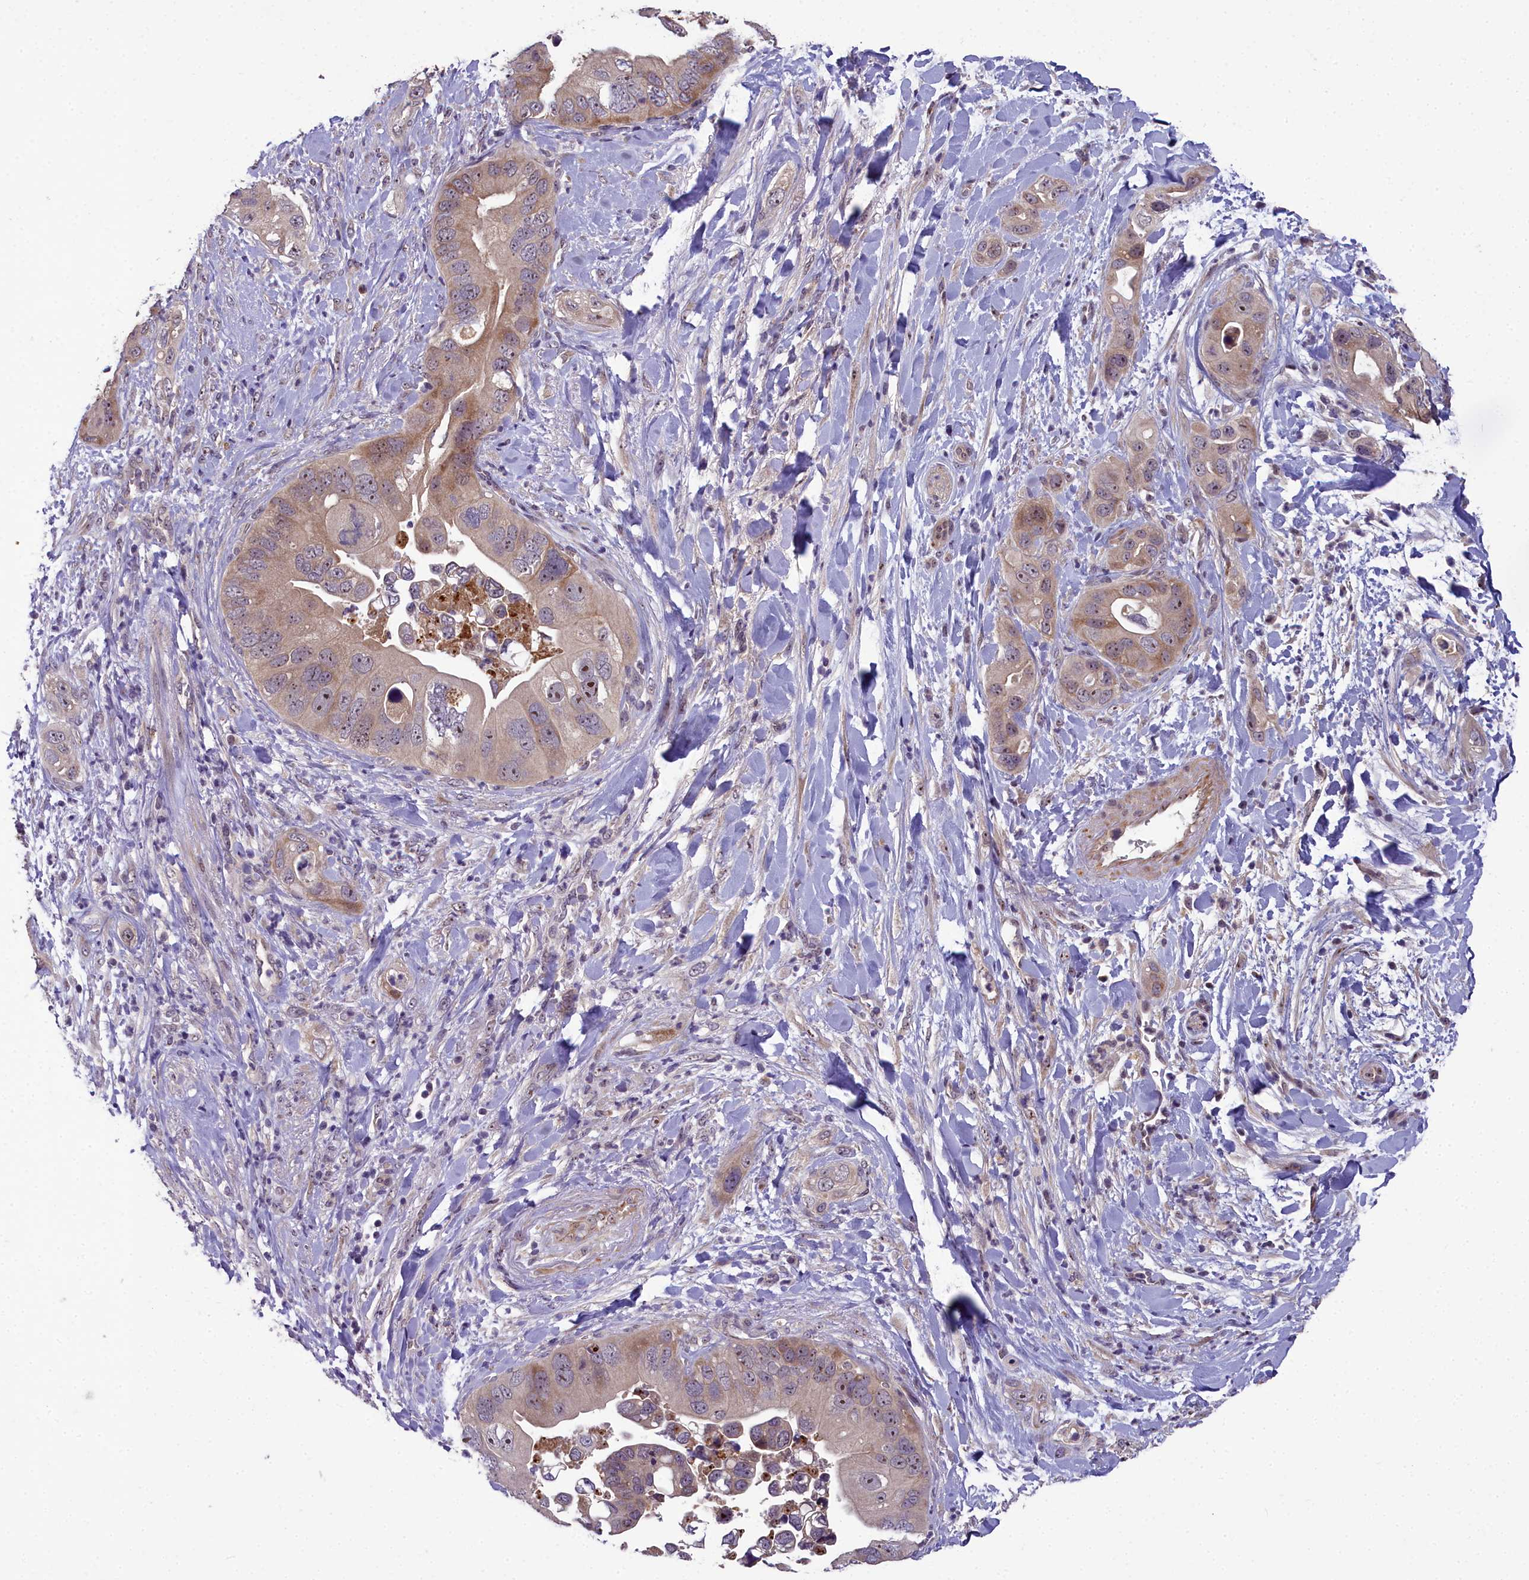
{"staining": {"intensity": "moderate", "quantity": ">75%", "location": "cytoplasmic/membranous,nuclear"}, "tissue": "pancreatic cancer", "cell_type": "Tumor cells", "image_type": "cancer", "snomed": [{"axis": "morphology", "description": "Adenocarcinoma, NOS"}, {"axis": "topography", "description": "Pancreas"}], "caption": "Moderate cytoplasmic/membranous and nuclear staining for a protein is seen in about >75% of tumor cells of pancreatic cancer using immunohistochemistry.", "gene": "ZNF333", "patient": {"sex": "female", "age": 78}}